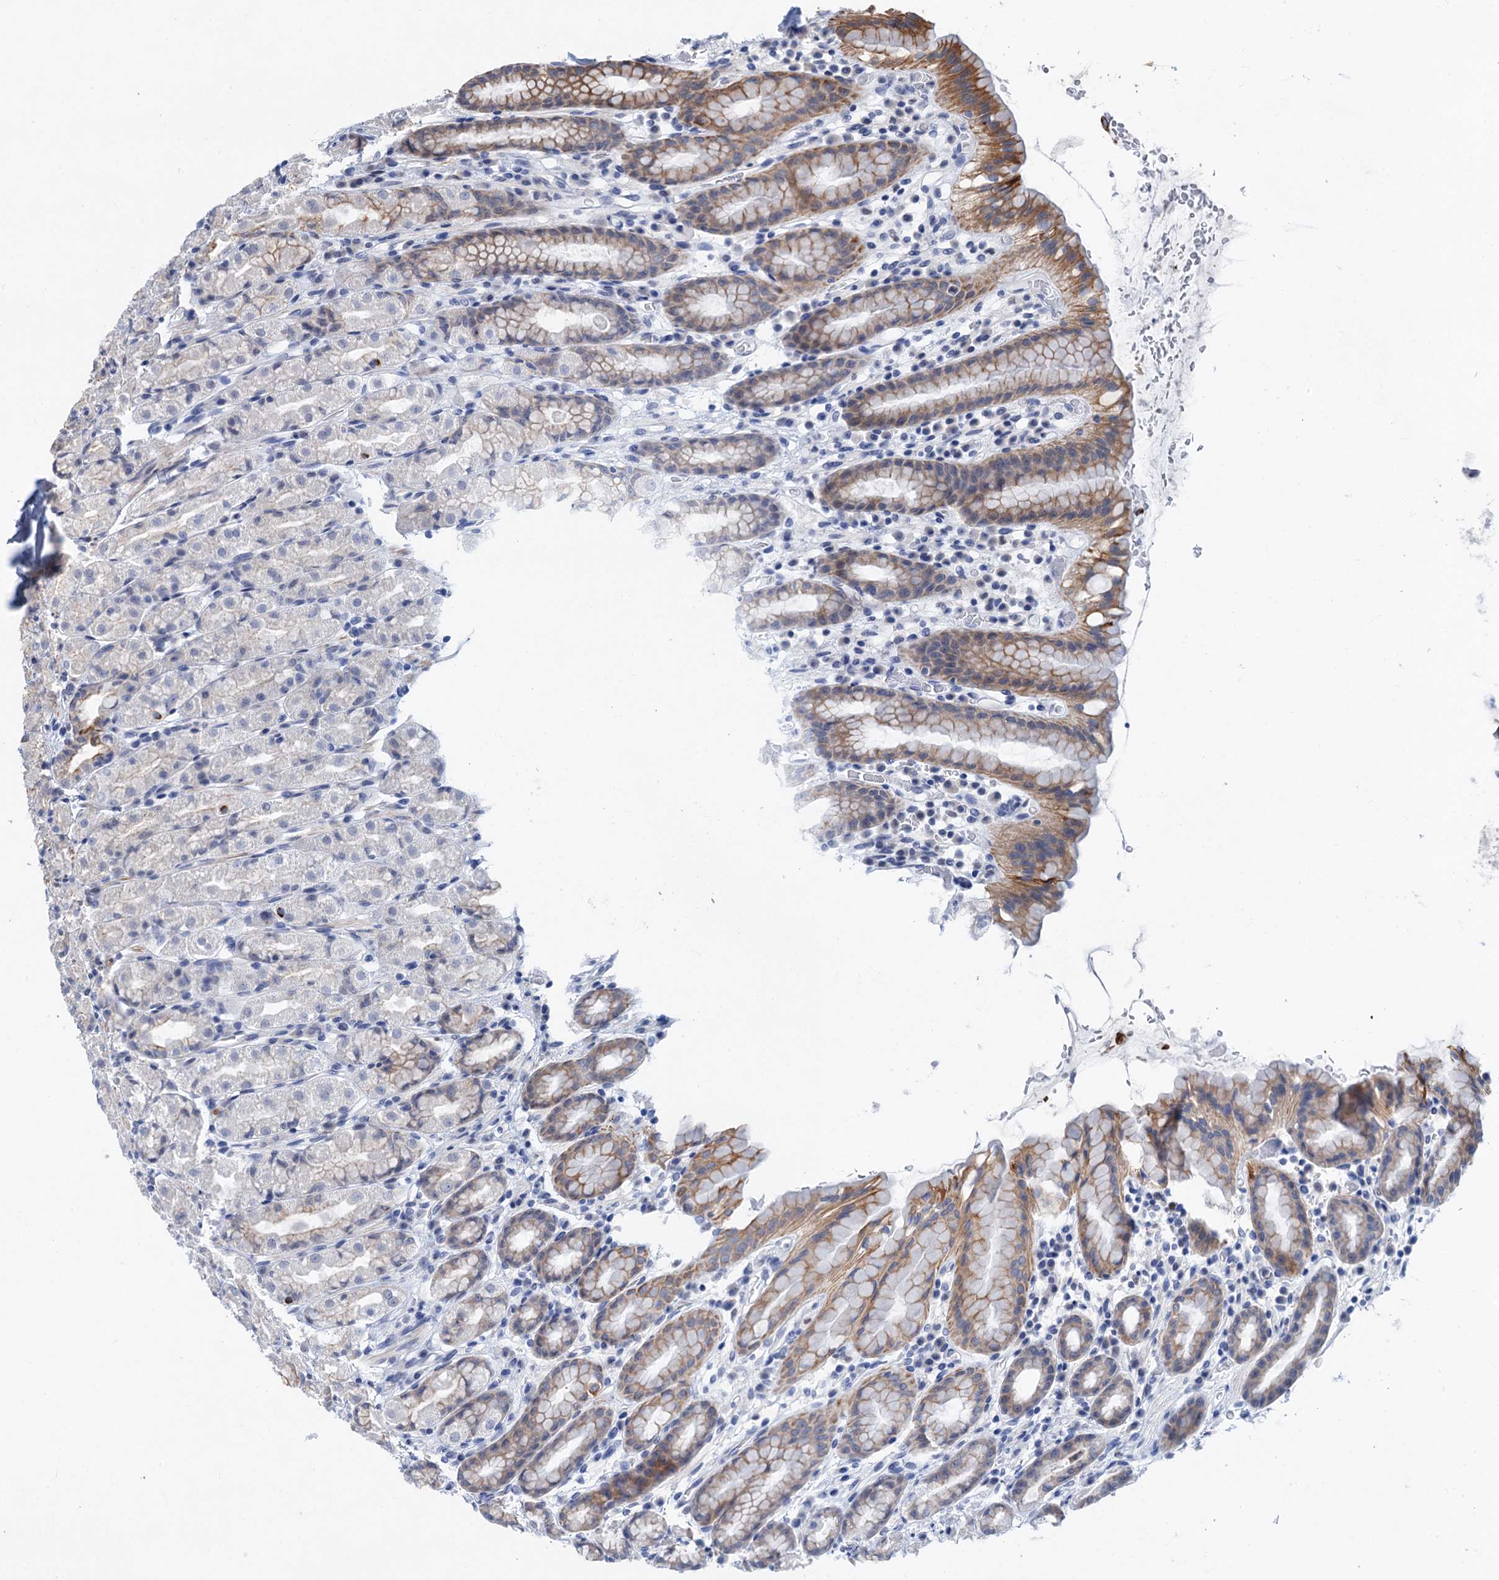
{"staining": {"intensity": "moderate", "quantity": "<25%", "location": "cytoplasmic/membranous"}, "tissue": "stomach", "cell_type": "Glandular cells", "image_type": "normal", "snomed": [{"axis": "morphology", "description": "Normal tissue, NOS"}, {"axis": "topography", "description": "Stomach, upper"}, {"axis": "topography", "description": "Stomach, lower"}, {"axis": "topography", "description": "Small intestine"}], "caption": "Protein expression analysis of unremarkable human stomach reveals moderate cytoplasmic/membranous staining in about <25% of glandular cells. Immunohistochemistry stains the protein of interest in brown and the nuclei are stained blue.", "gene": "TTC31", "patient": {"sex": "male", "age": 68}}